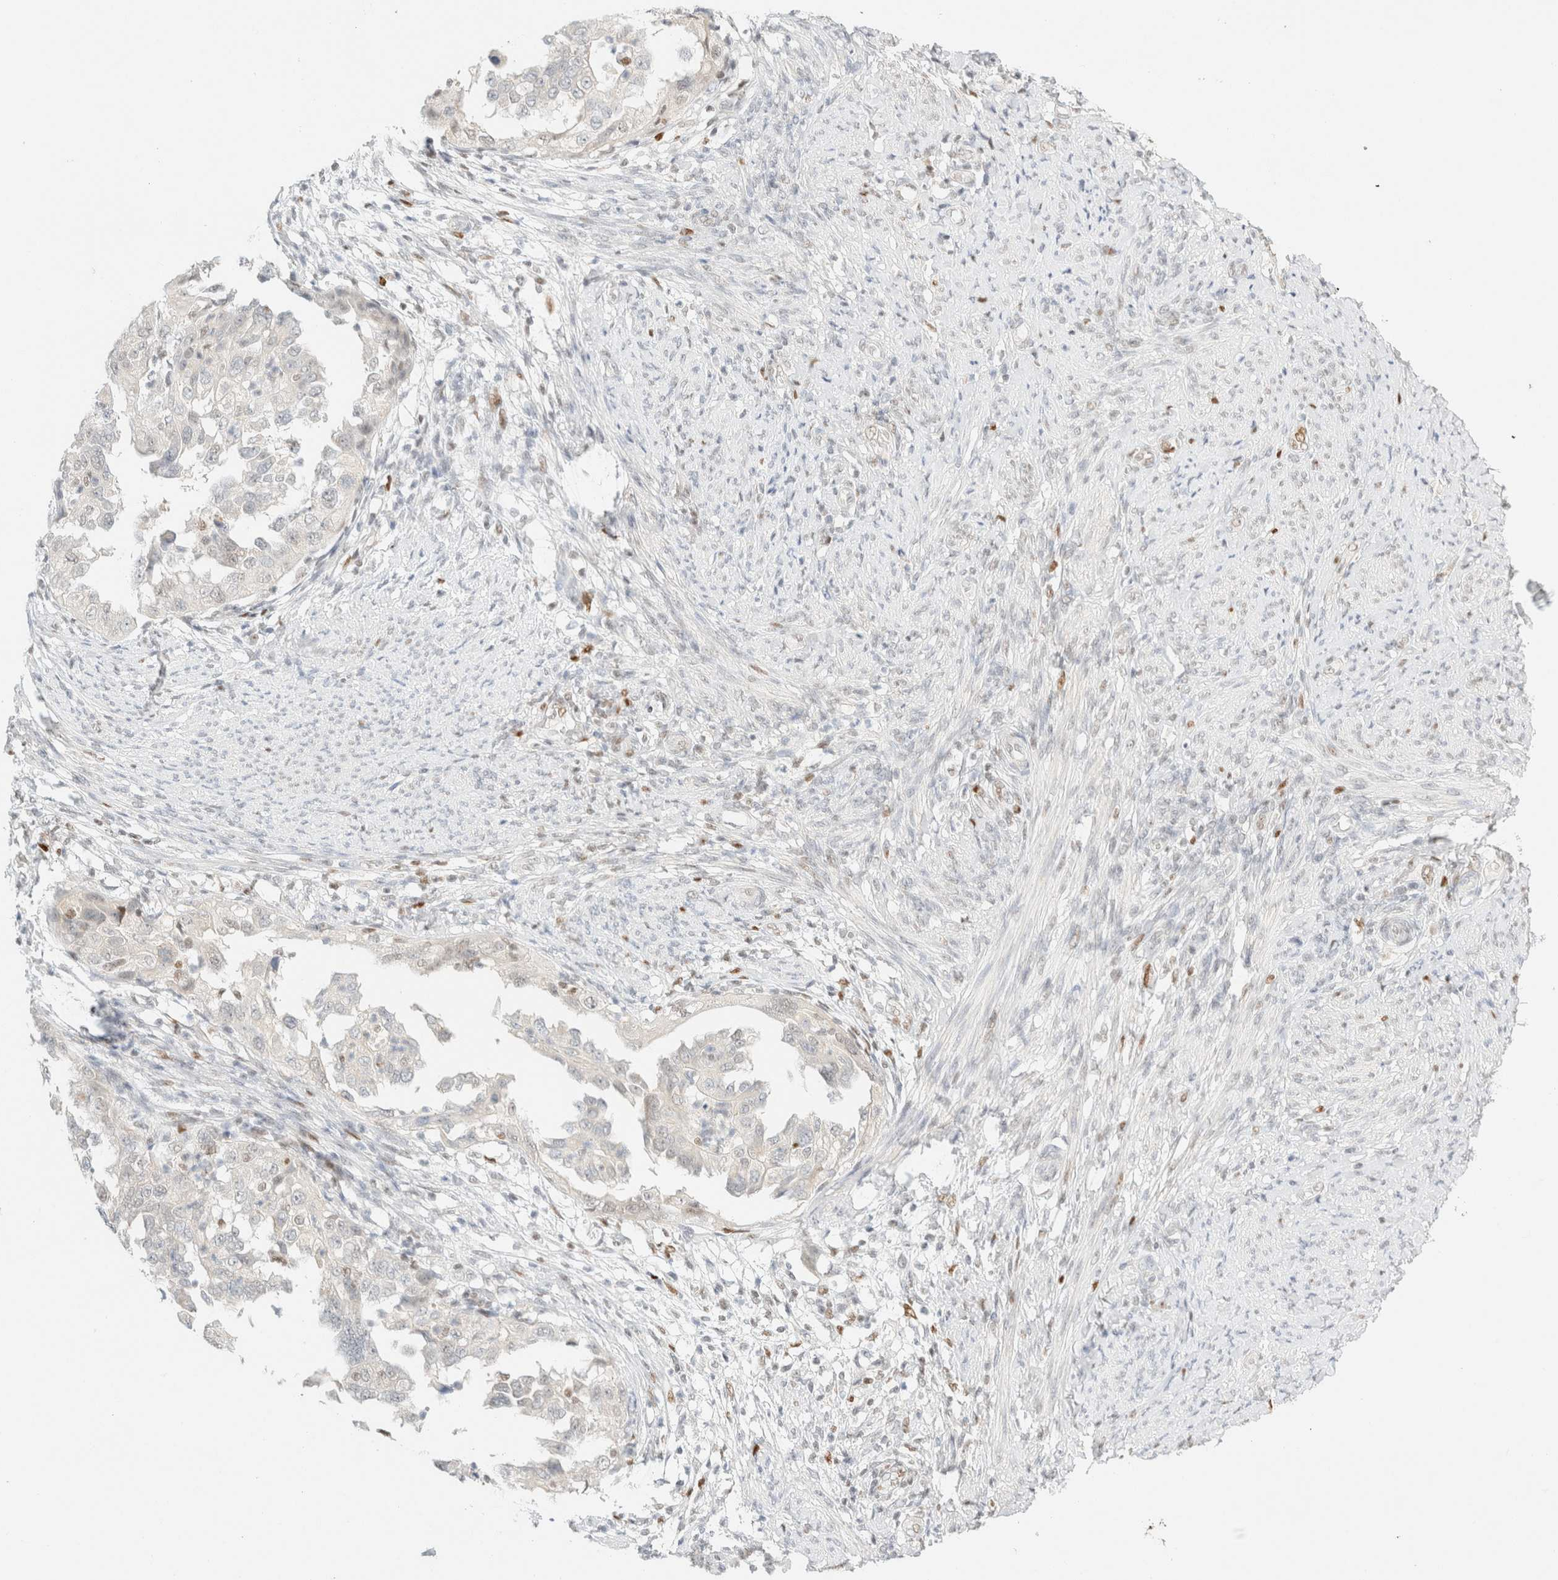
{"staining": {"intensity": "negative", "quantity": "none", "location": "none"}, "tissue": "endometrial cancer", "cell_type": "Tumor cells", "image_type": "cancer", "snomed": [{"axis": "morphology", "description": "Adenocarcinoma, NOS"}, {"axis": "topography", "description": "Endometrium"}], "caption": "Immunohistochemical staining of human endometrial adenocarcinoma displays no significant expression in tumor cells.", "gene": "DDB2", "patient": {"sex": "female", "age": 85}}